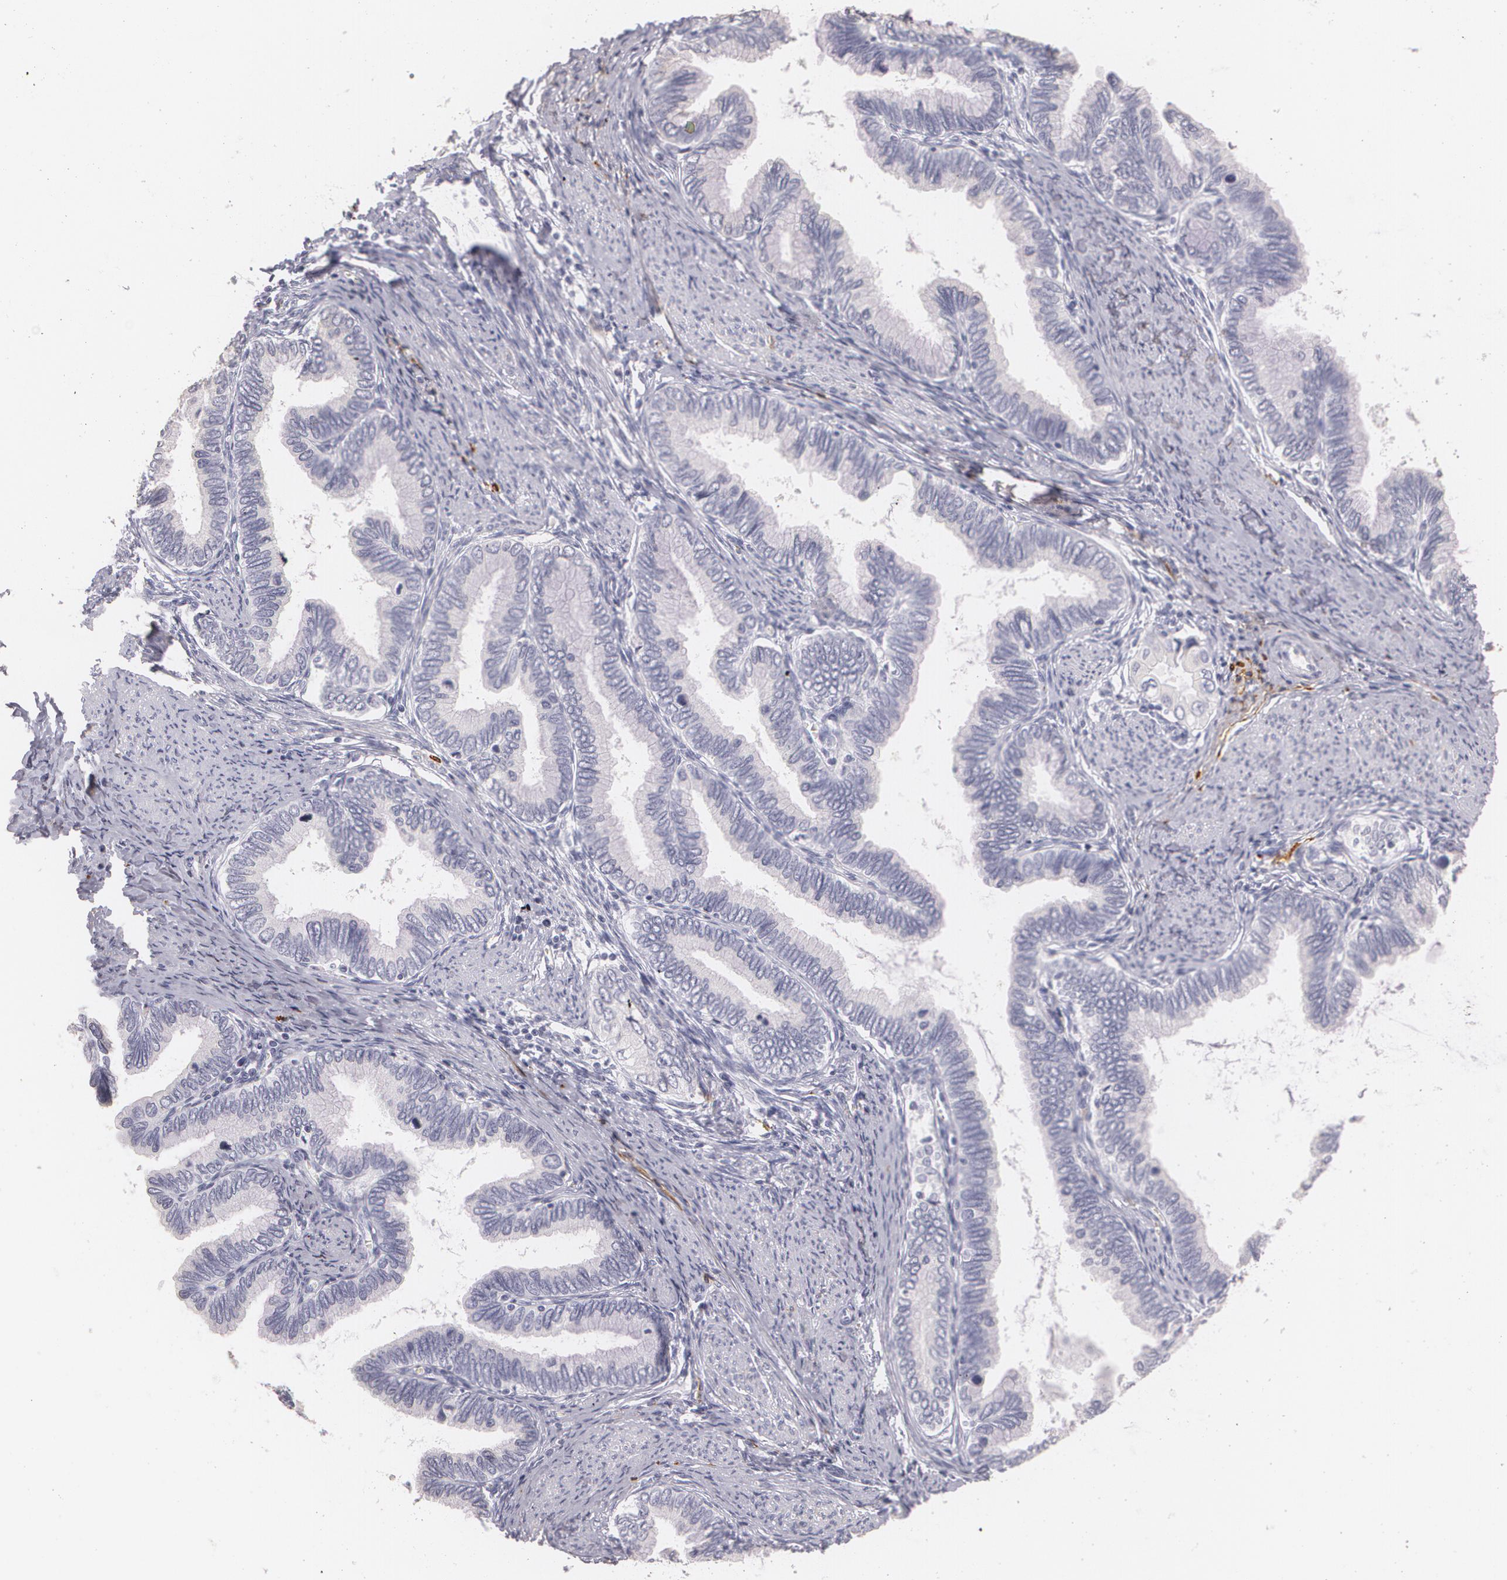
{"staining": {"intensity": "negative", "quantity": "none", "location": "none"}, "tissue": "cervical cancer", "cell_type": "Tumor cells", "image_type": "cancer", "snomed": [{"axis": "morphology", "description": "Adenocarcinoma, NOS"}, {"axis": "topography", "description": "Cervix"}], "caption": "Immunohistochemistry photomicrograph of neoplastic tissue: human cervical cancer stained with DAB demonstrates no significant protein positivity in tumor cells.", "gene": "NGFR", "patient": {"sex": "female", "age": 49}}